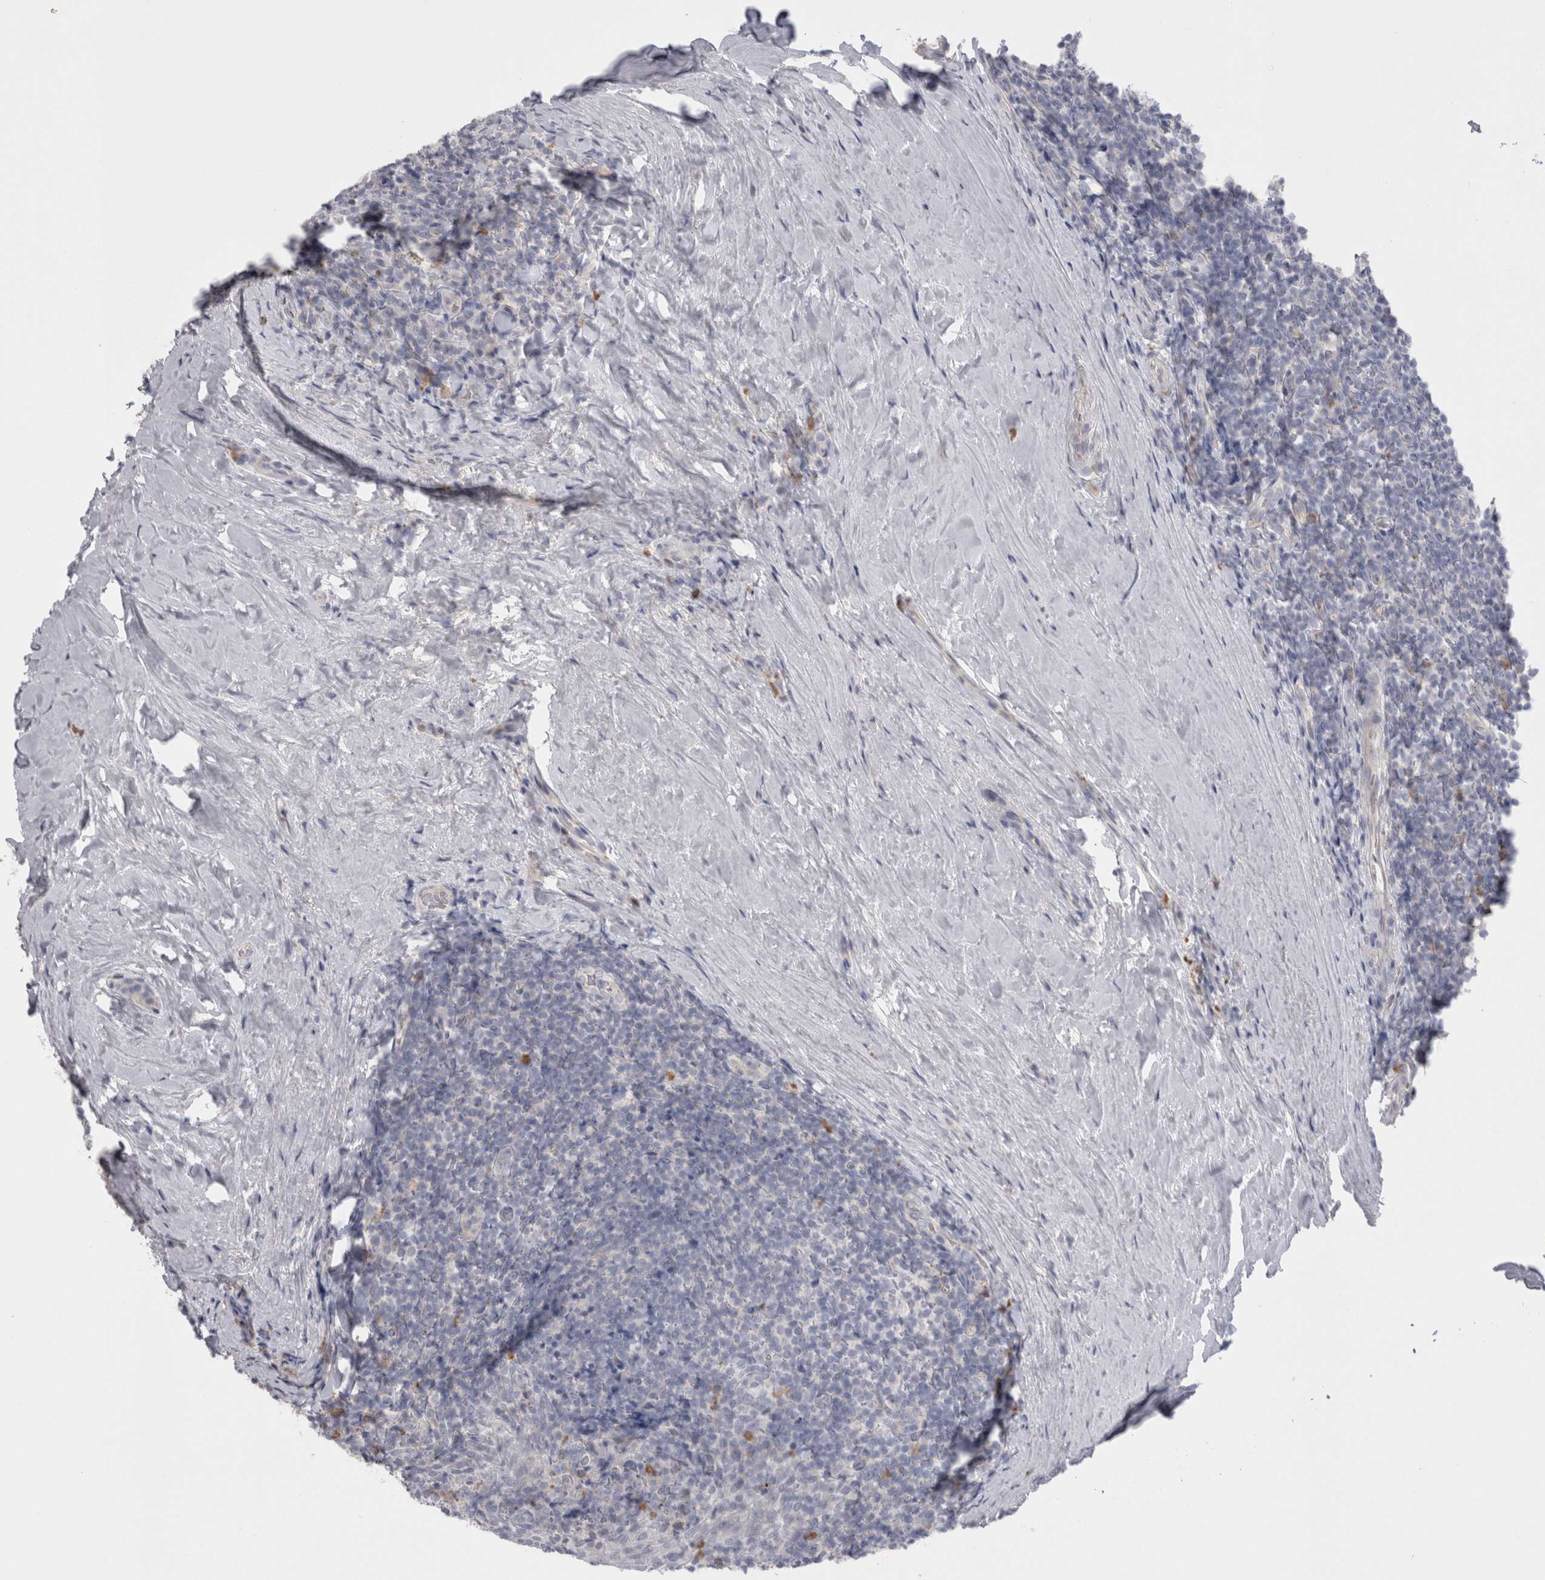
{"staining": {"intensity": "negative", "quantity": "none", "location": "none"}, "tissue": "tonsil", "cell_type": "Germinal center cells", "image_type": "normal", "snomed": [{"axis": "morphology", "description": "Normal tissue, NOS"}, {"axis": "topography", "description": "Tonsil"}], "caption": "Human tonsil stained for a protein using immunohistochemistry (IHC) exhibits no staining in germinal center cells.", "gene": "EPDR1", "patient": {"sex": "male", "age": 37}}